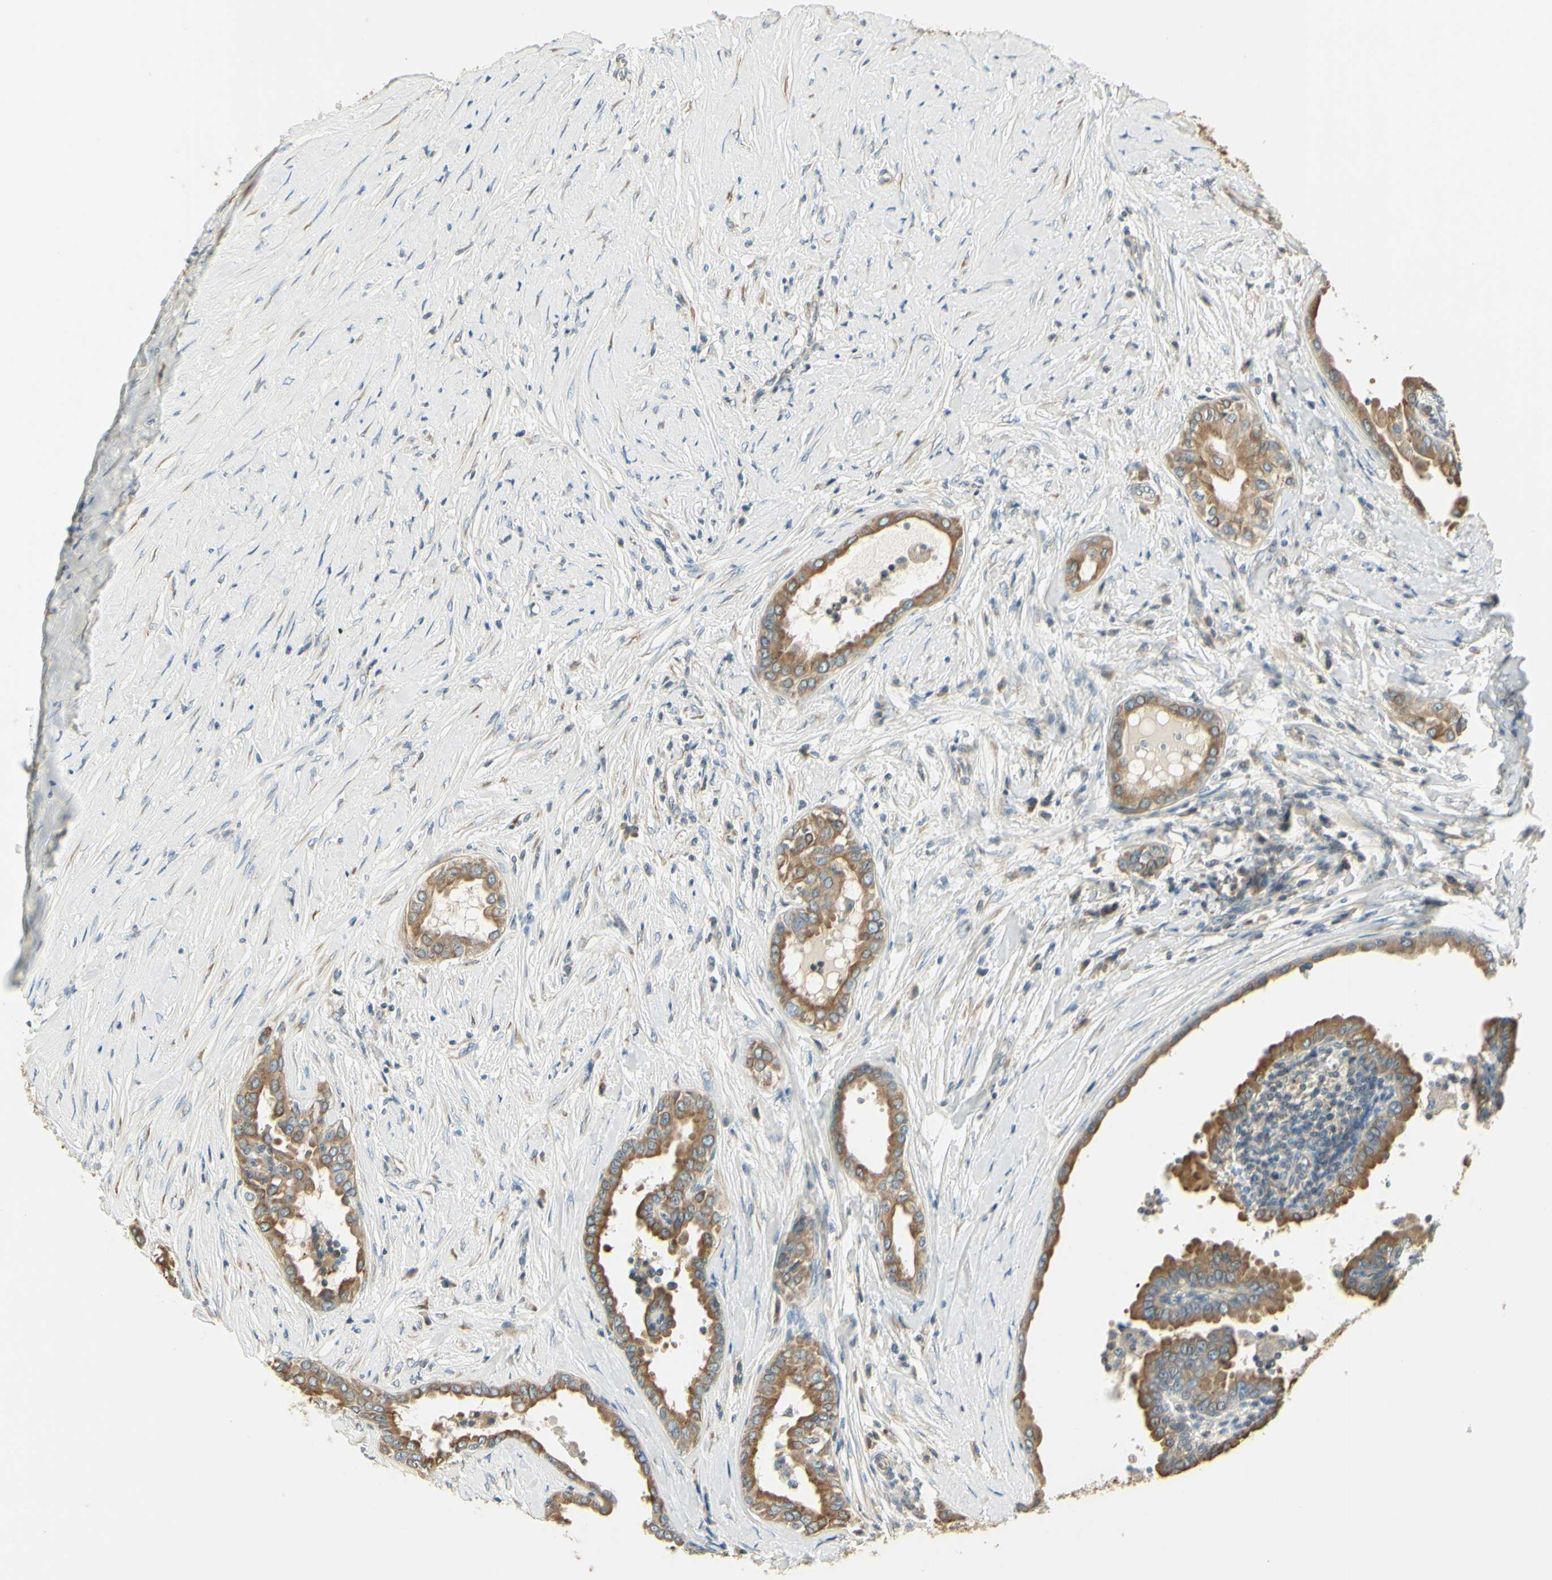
{"staining": {"intensity": "moderate", "quantity": ">75%", "location": "cytoplasmic/membranous"}, "tissue": "thyroid cancer", "cell_type": "Tumor cells", "image_type": "cancer", "snomed": [{"axis": "morphology", "description": "Papillary adenocarcinoma, NOS"}, {"axis": "topography", "description": "Thyroid gland"}], "caption": "The micrograph shows staining of thyroid papillary adenocarcinoma, revealing moderate cytoplasmic/membranous protein staining (brown color) within tumor cells.", "gene": "IGDCC4", "patient": {"sex": "male", "age": 33}}